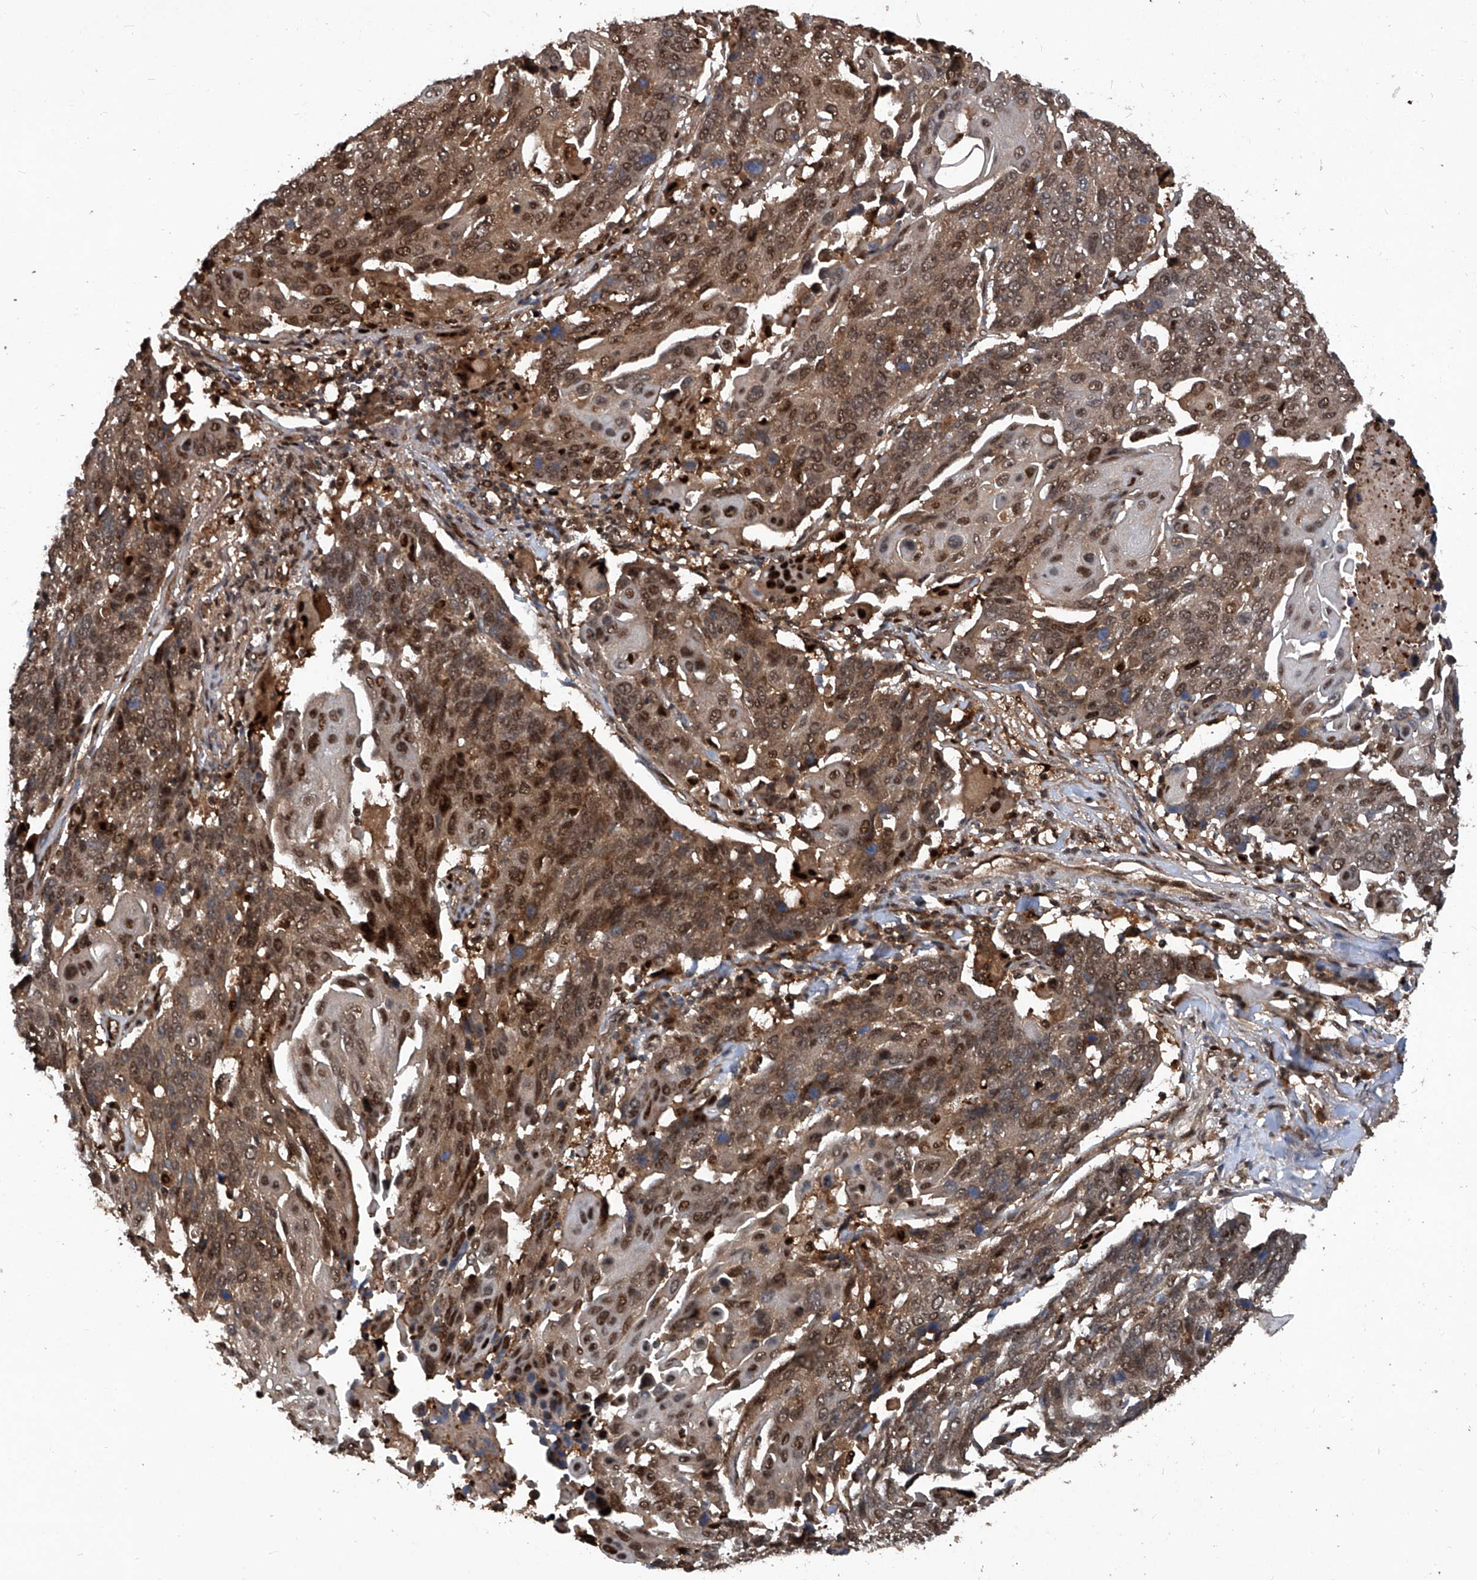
{"staining": {"intensity": "moderate", "quantity": ">75%", "location": "cytoplasmic/membranous,nuclear"}, "tissue": "lung cancer", "cell_type": "Tumor cells", "image_type": "cancer", "snomed": [{"axis": "morphology", "description": "Squamous cell carcinoma, NOS"}, {"axis": "topography", "description": "Lung"}], "caption": "Protein expression analysis of human lung cancer reveals moderate cytoplasmic/membranous and nuclear expression in approximately >75% of tumor cells.", "gene": "PSMB1", "patient": {"sex": "male", "age": 66}}